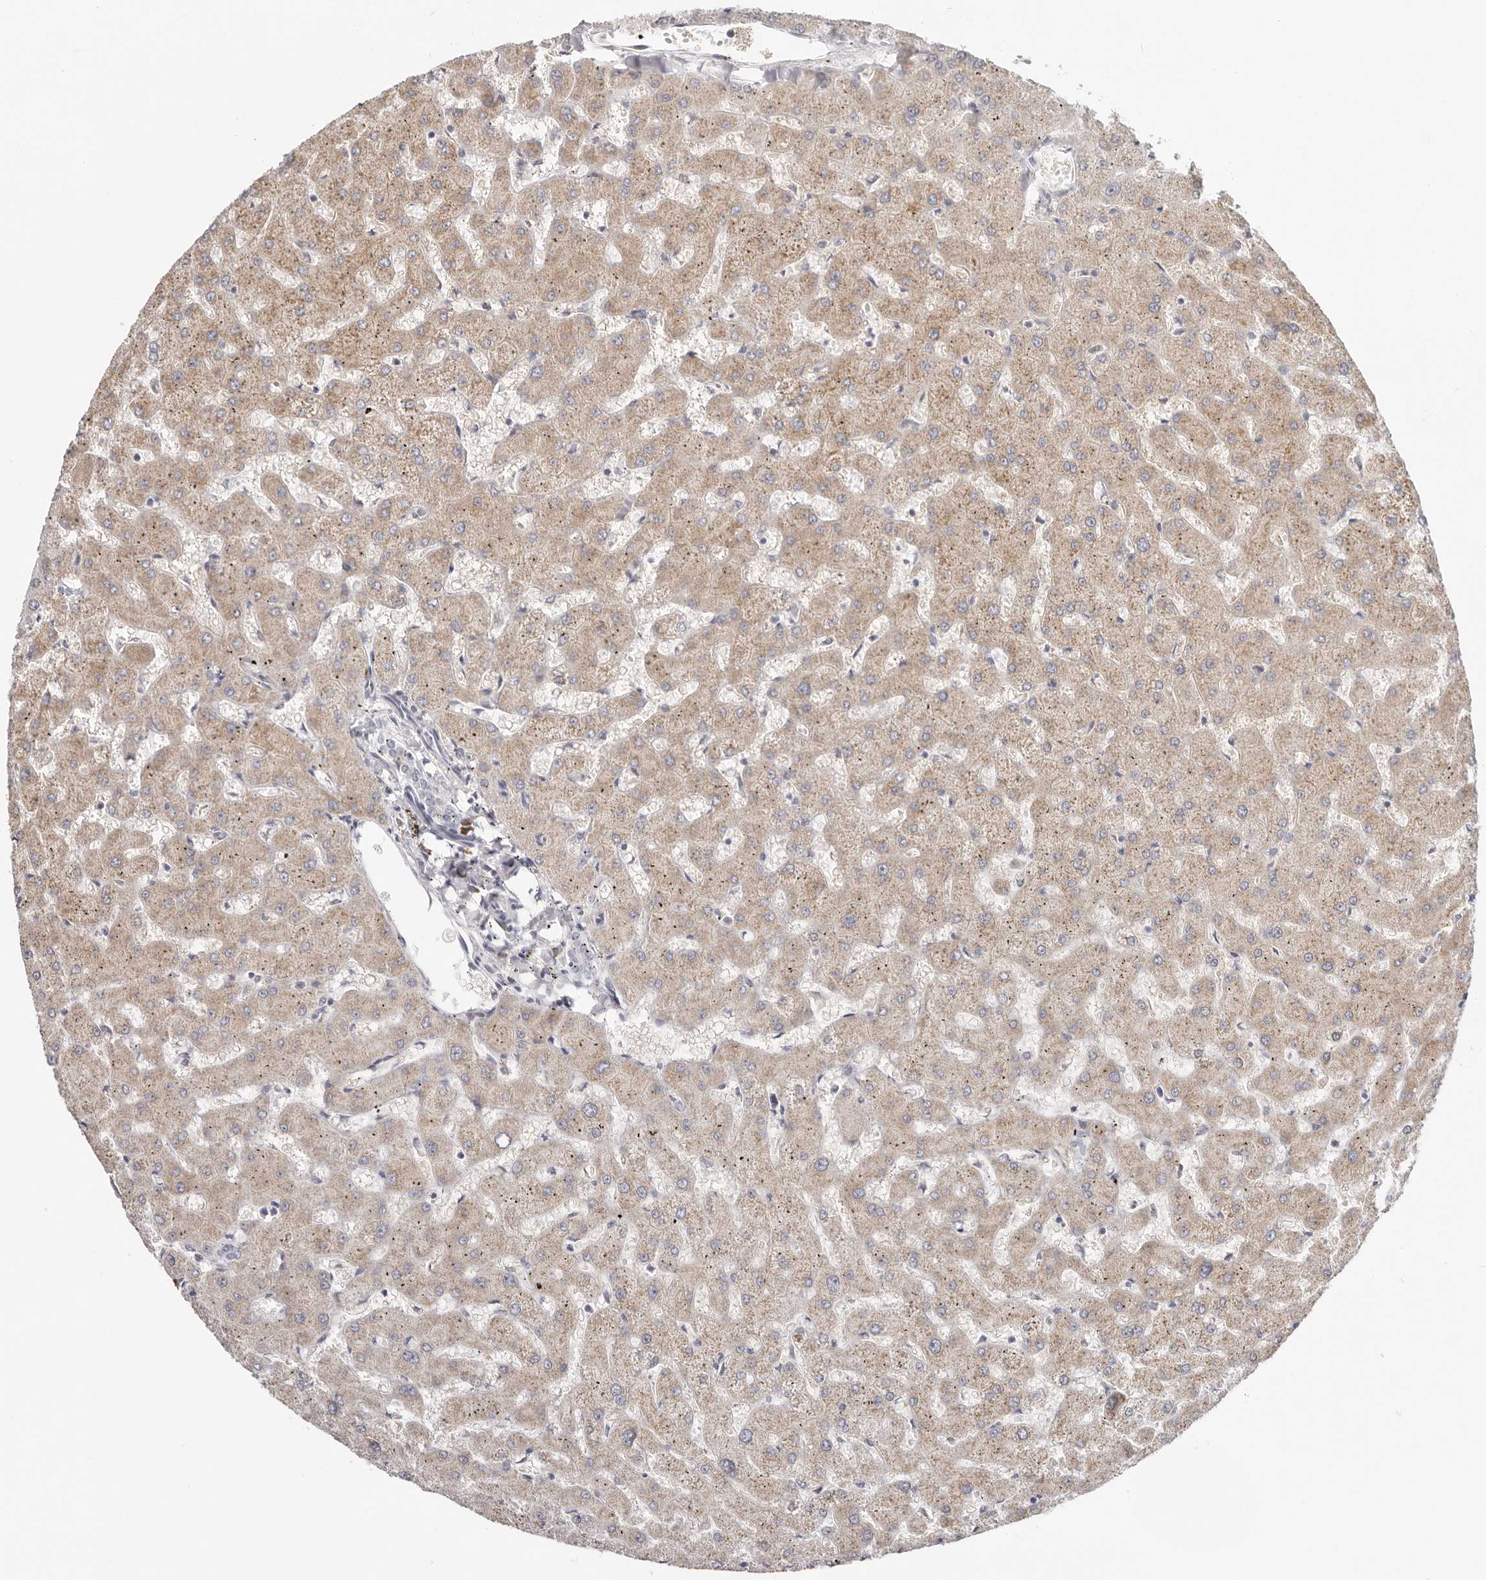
{"staining": {"intensity": "negative", "quantity": "none", "location": "none"}, "tissue": "liver", "cell_type": "Cholangiocytes", "image_type": "normal", "snomed": [{"axis": "morphology", "description": "Normal tissue, NOS"}, {"axis": "topography", "description": "Liver"}], "caption": "Immunohistochemical staining of benign liver displays no significant staining in cholangiocytes.", "gene": "IL32", "patient": {"sex": "female", "age": 63}}